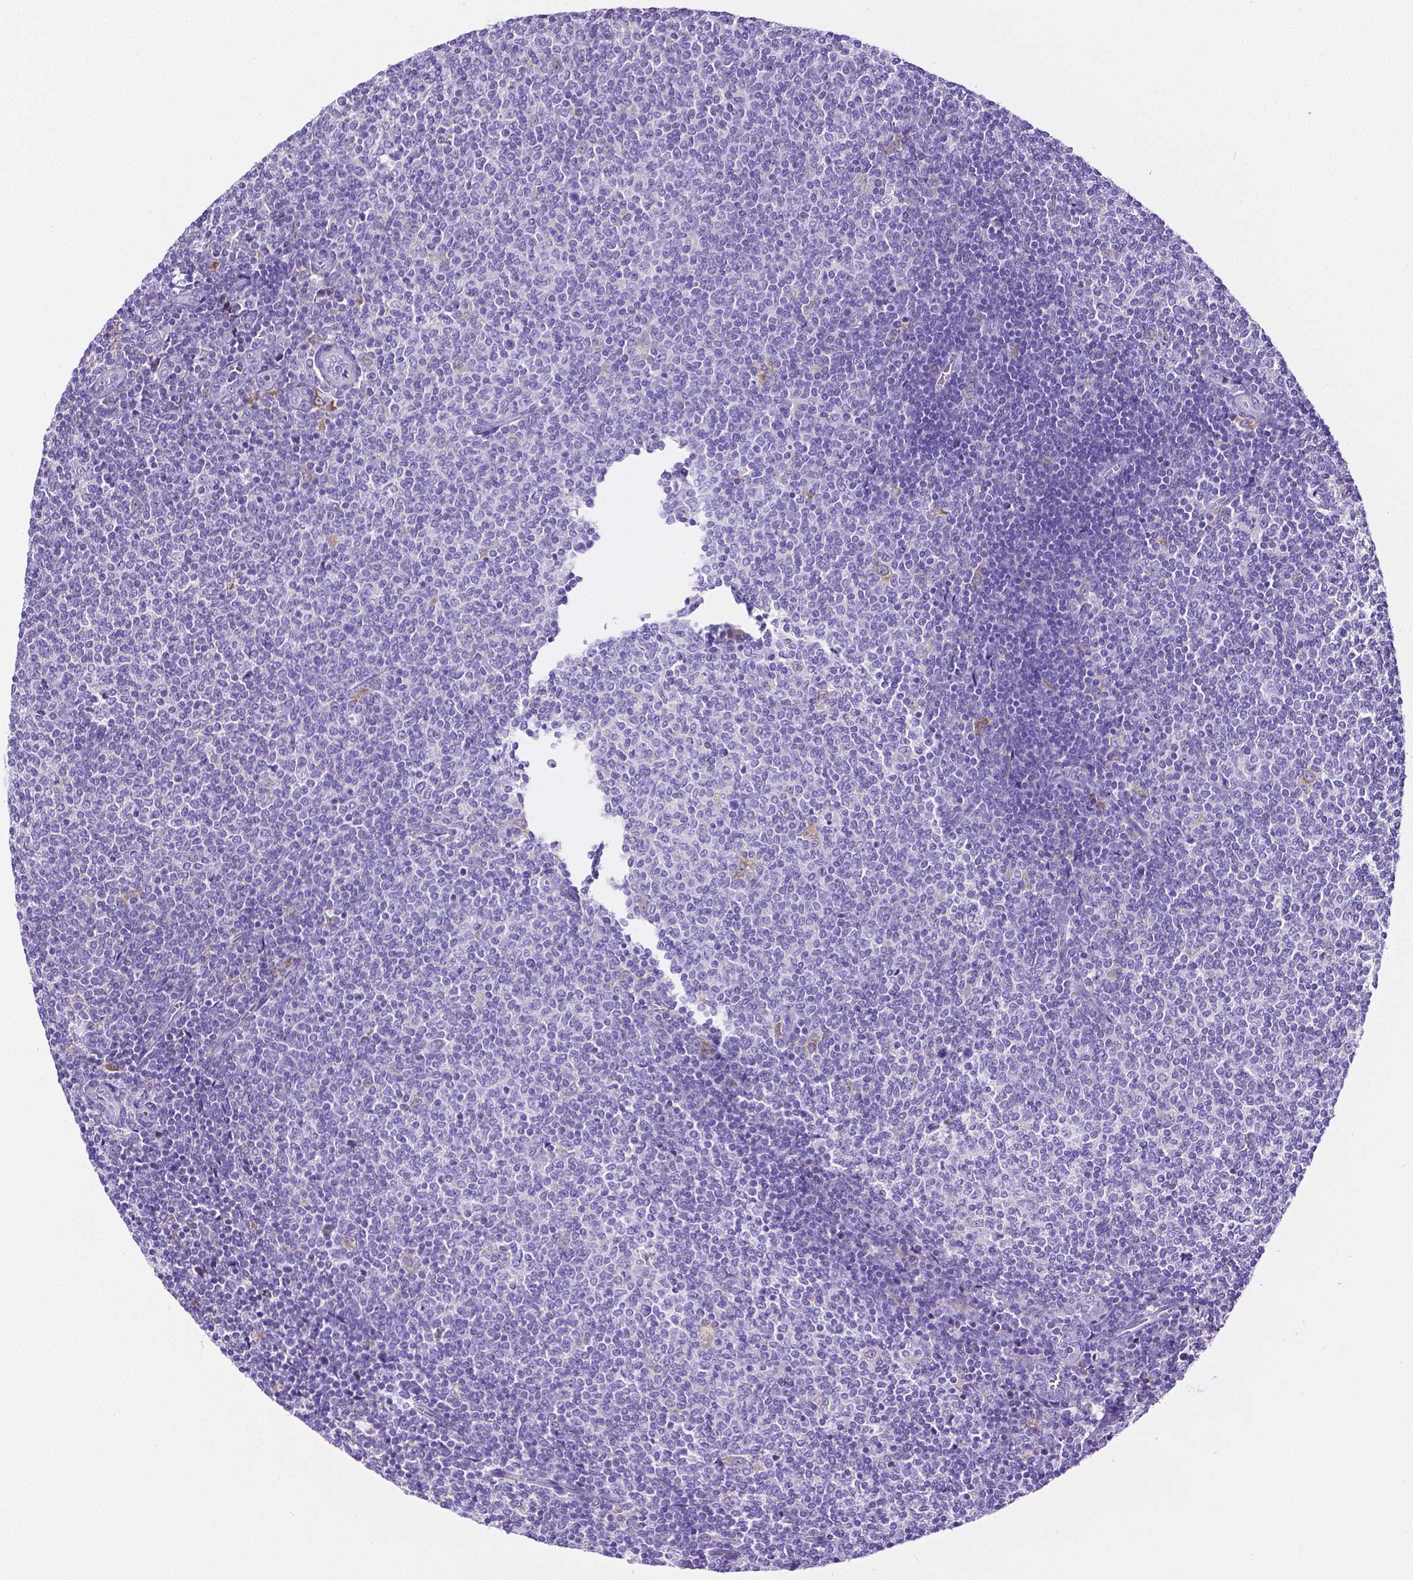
{"staining": {"intensity": "negative", "quantity": "none", "location": "none"}, "tissue": "lymphoma", "cell_type": "Tumor cells", "image_type": "cancer", "snomed": [{"axis": "morphology", "description": "Malignant lymphoma, non-Hodgkin's type, Low grade"}, {"axis": "topography", "description": "Lymph node"}], "caption": "A high-resolution image shows immunohistochemistry (IHC) staining of low-grade malignant lymphoma, non-Hodgkin's type, which demonstrates no significant staining in tumor cells. (Immunohistochemistry (ihc), brightfield microscopy, high magnification).", "gene": "MMP9", "patient": {"sex": "male", "age": 52}}